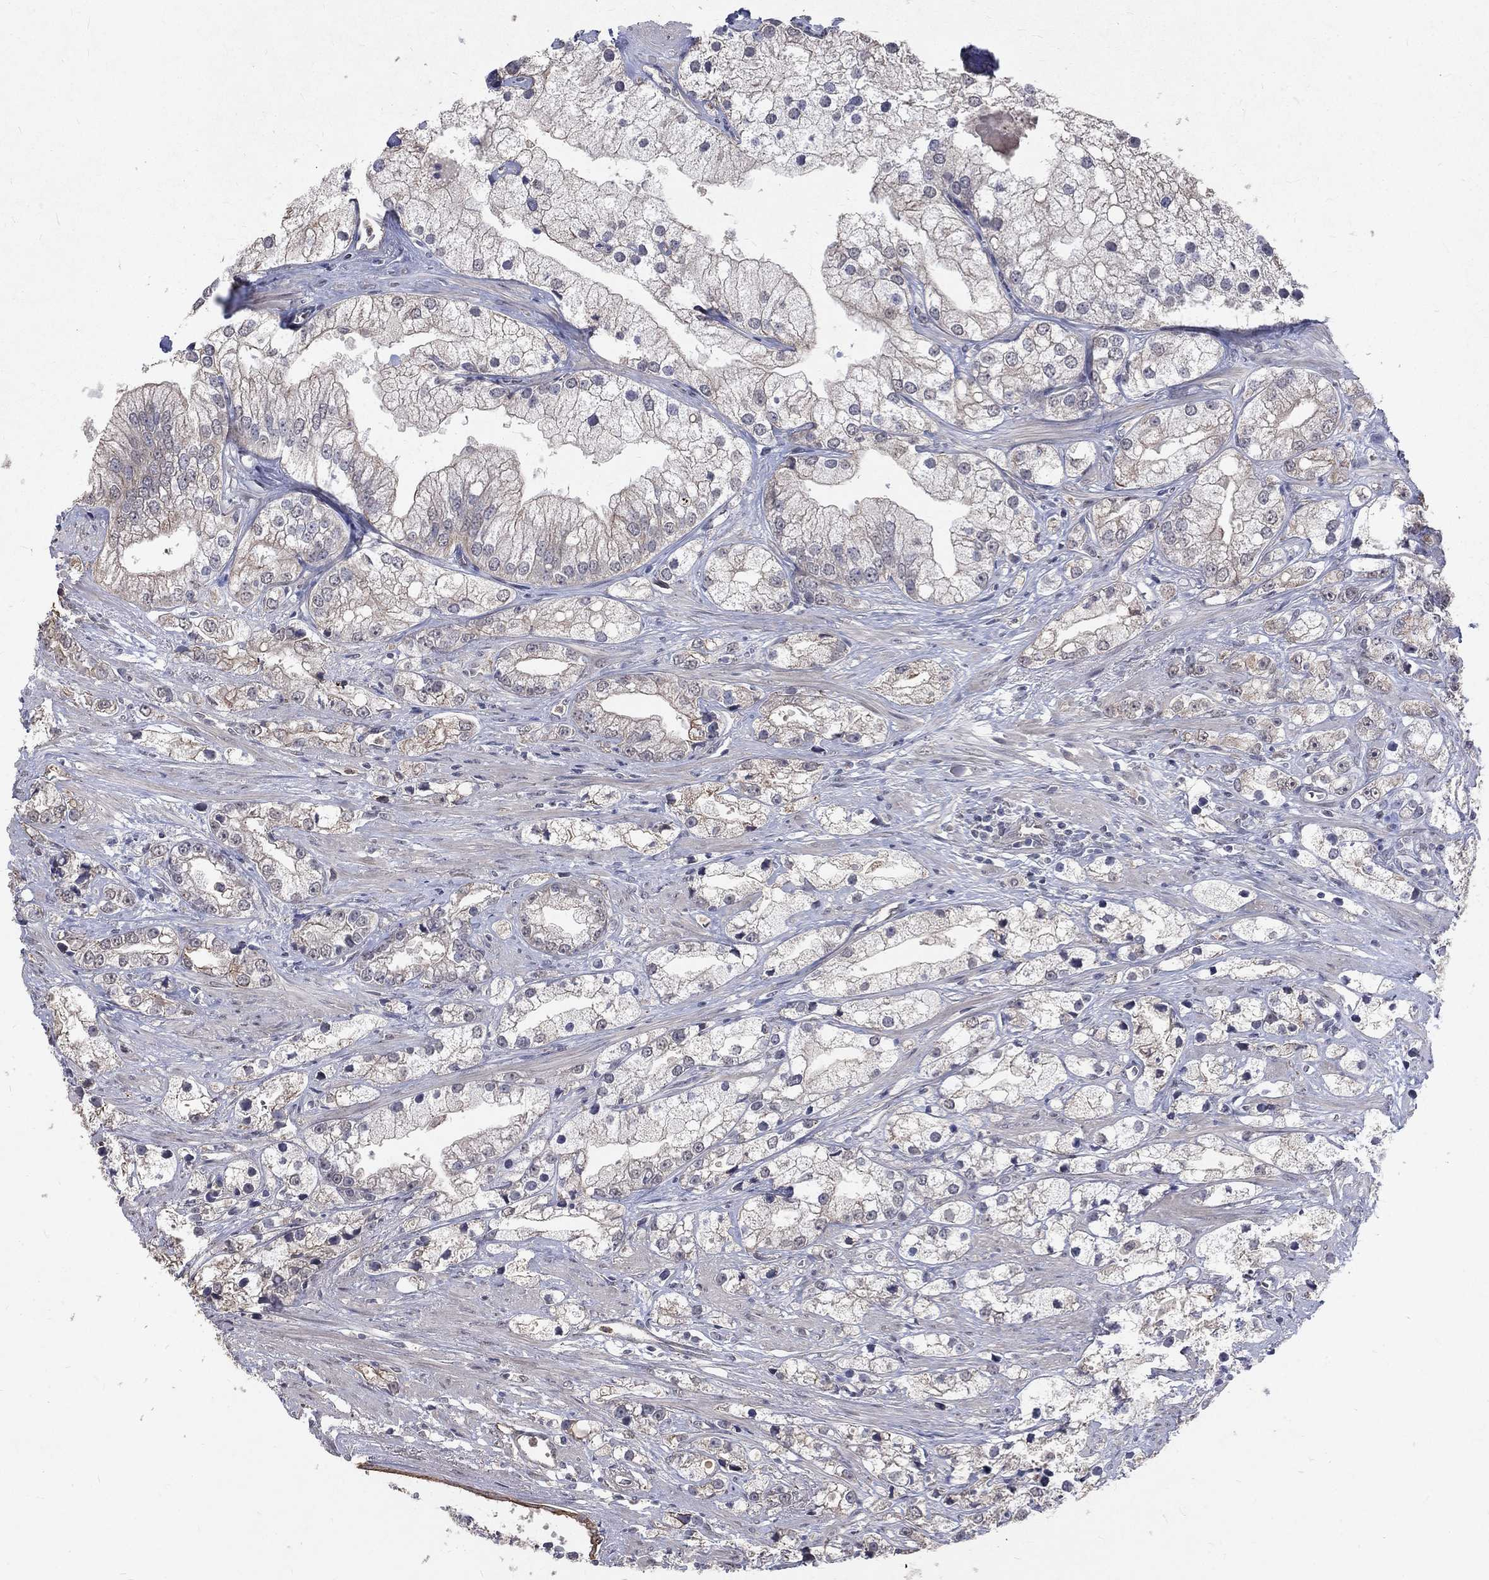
{"staining": {"intensity": "negative", "quantity": "none", "location": "none"}, "tissue": "prostate cancer", "cell_type": "Tumor cells", "image_type": "cancer", "snomed": [{"axis": "morphology", "description": "Adenocarcinoma, NOS"}, {"axis": "topography", "description": "Prostate and seminal vesicle, NOS"}, {"axis": "topography", "description": "Prostate"}], "caption": "Prostate cancer stained for a protein using immunohistochemistry demonstrates no expression tumor cells.", "gene": "CHST5", "patient": {"sex": "male", "age": 79}}